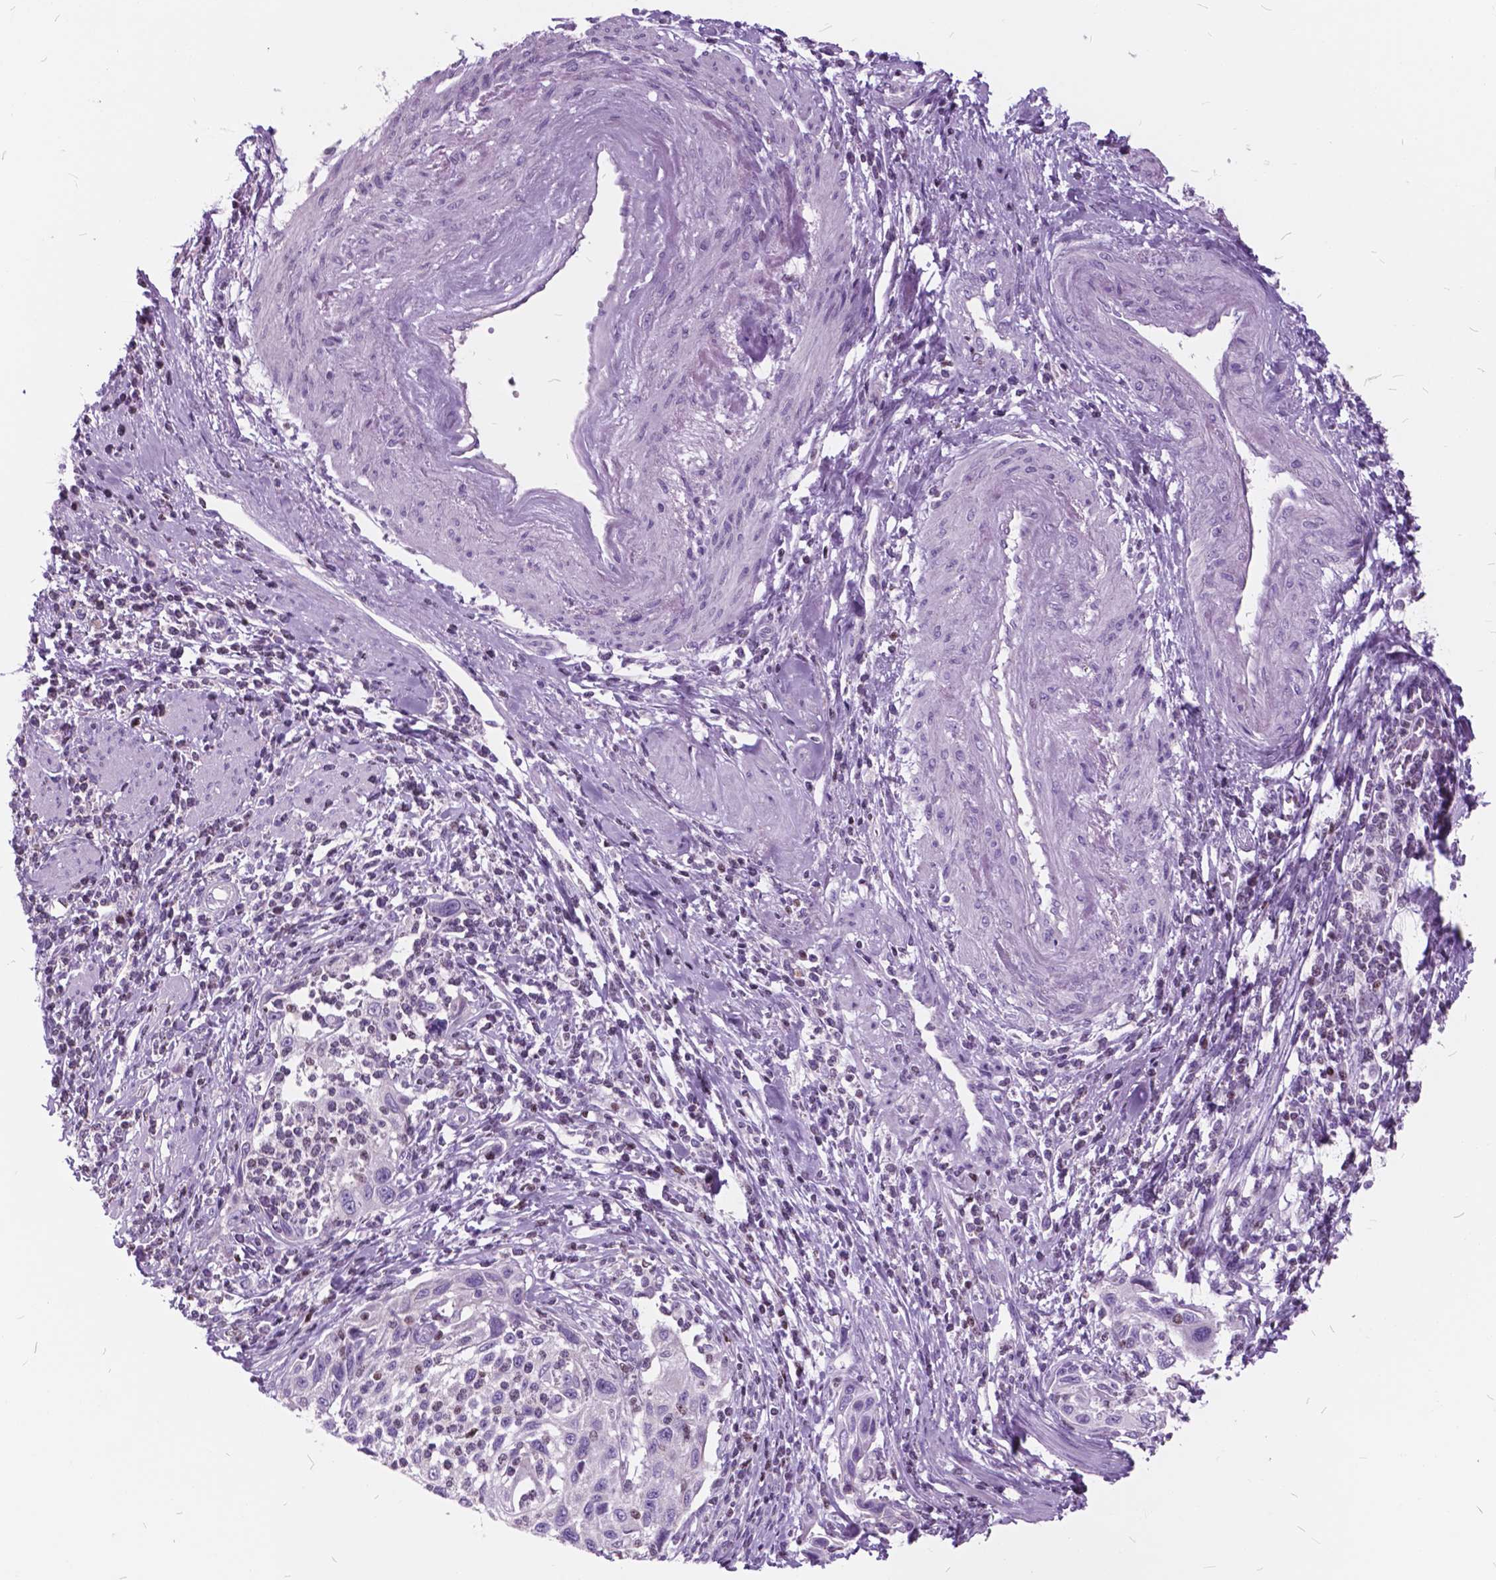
{"staining": {"intensity": "negative", "quantity": "none", "location": "none"}, "tissue": "cervical cancer", "cell_type": "Tumor cells", "image_type": "cancer", "snomed": [{"axis": "morphology", "description": "Squamous cell carcinoma, NOS"}, {"axis": "topography", "description": "Cervix"}], "caption": "Immunohistochemical staining of cervical squamous cell carcinoma exhibits no significant expression in tumor cells.", "gene": "SP140", "patient": {"sex": "female", "age": 70}}